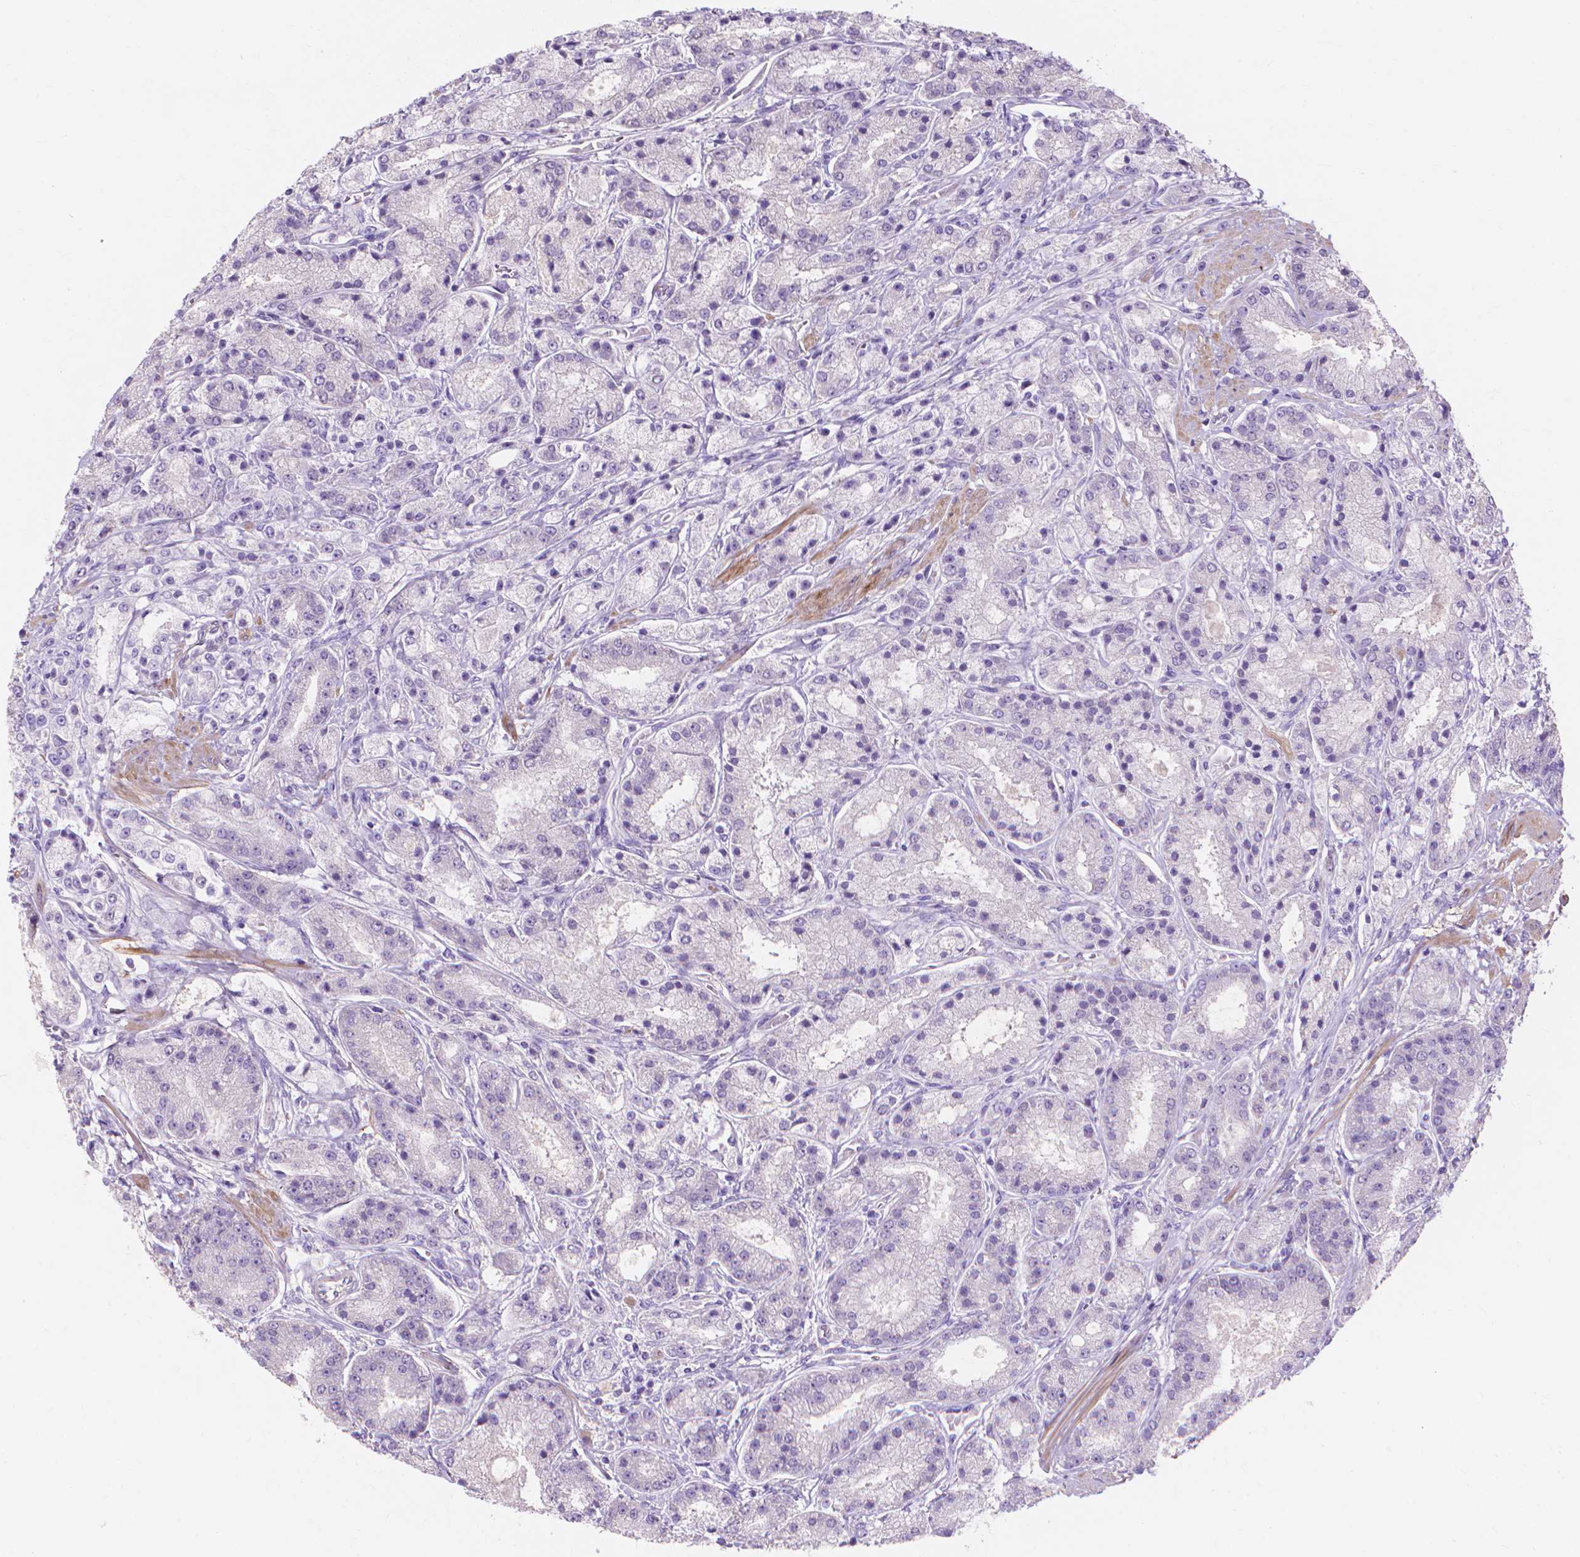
{"staining": {"intensity": "negative", "quantity": "none", "location": "none"}, "tissue": "prostate cancer", "cell_type": "Tumor cells", "image_type": "cancer", "snomed": [{"axis": "morphology", "description": "Adenocarcinoma, High grade"}, {"axis": "topography", "description": "Prostate"}], "caption": "High power microscopy histopathology image of an immunohistochemistry (IHC) photomicrograph of prostate cancer, revealing no significant positivity in tumor cells.", "gene": "MBLAC1", "patient": {"sex": "male", "age": 67}}